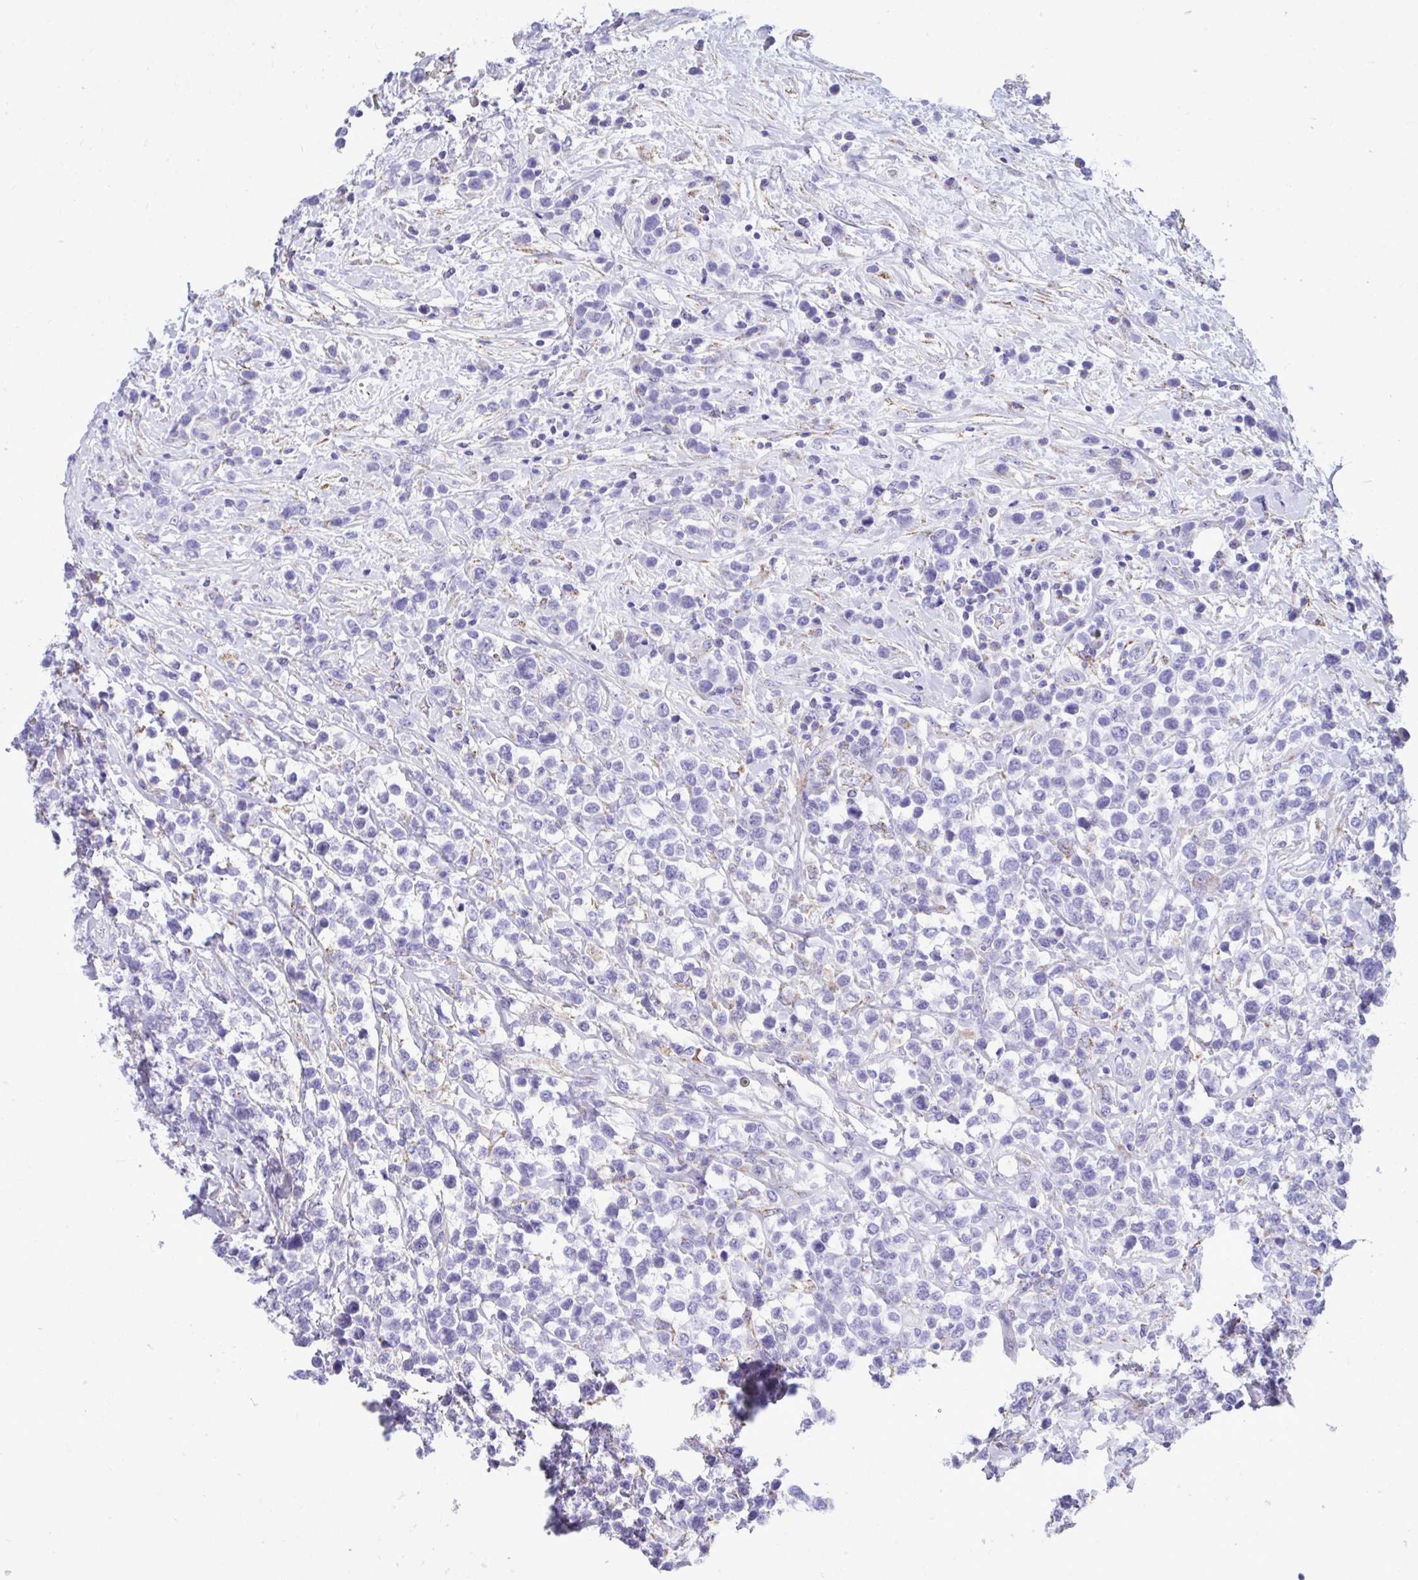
{"staining": {"intensity": "negative", "quantity": "none", "location": "none"}, "tissue": "lymphoma", "cell_type": "Tumor cells", "image_type": "cancer", "snomed": [{"axis": "morphology", "description": "Malignant lymphoma, non-Hodgkin's type, High grade"}, {"axis": "topography", "description": "Soft tissue"}], "caption": "Immunohistochemical staining of human high-grade malignant lymphoma, non-Hodgkin's type displays no significant positivity in tumor cells.", "gene": "AIG1", "patient": {"sex": "female", "age": 56}}